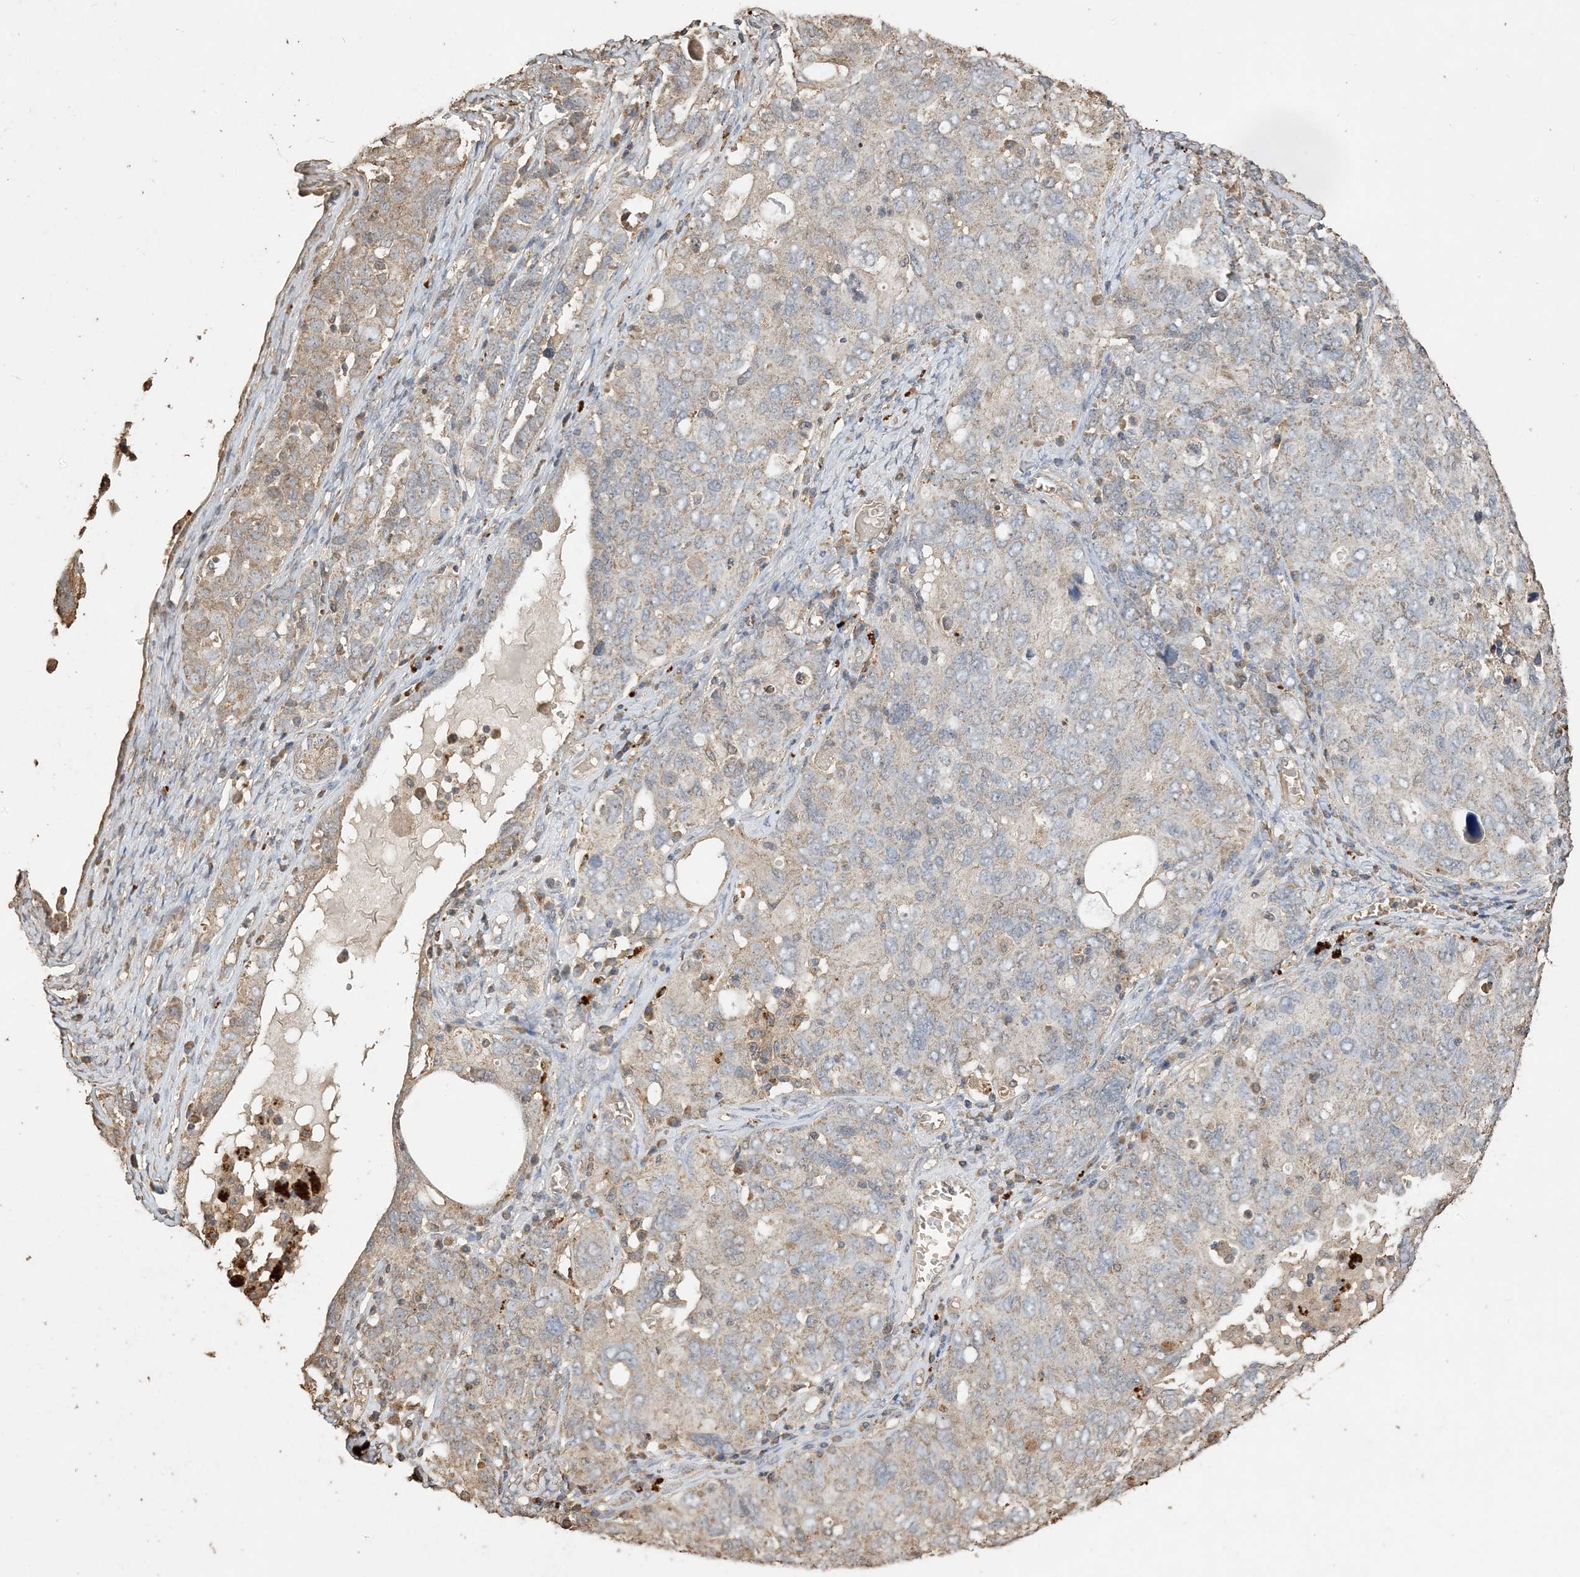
{"staining": {"intensity": "weak", "quantity": "<25%", "location": "cytoplasmic/membranous"}, "tissue": "ovarian cancer", "cell_type": "Tumor cells", "image_type": "cancer", "snomed": [{"axis": "morphology", "description": "Carcinoma, endometroid"}, {"axis": "topography", "description": "Ovary"}], "caption": "Protein analysis of ovarian endometroid carcinoma demonstrates no significant staining in tumor cells. The staining was performed using DAB (3,3'-diaminobenzidine) to visualize the protein expression in brown, while the nuclei were stained in blue with hematoxylin (Magnification: 20x).", "gene": "HPS4", "patient": {"sex": "female", "age": 62}}